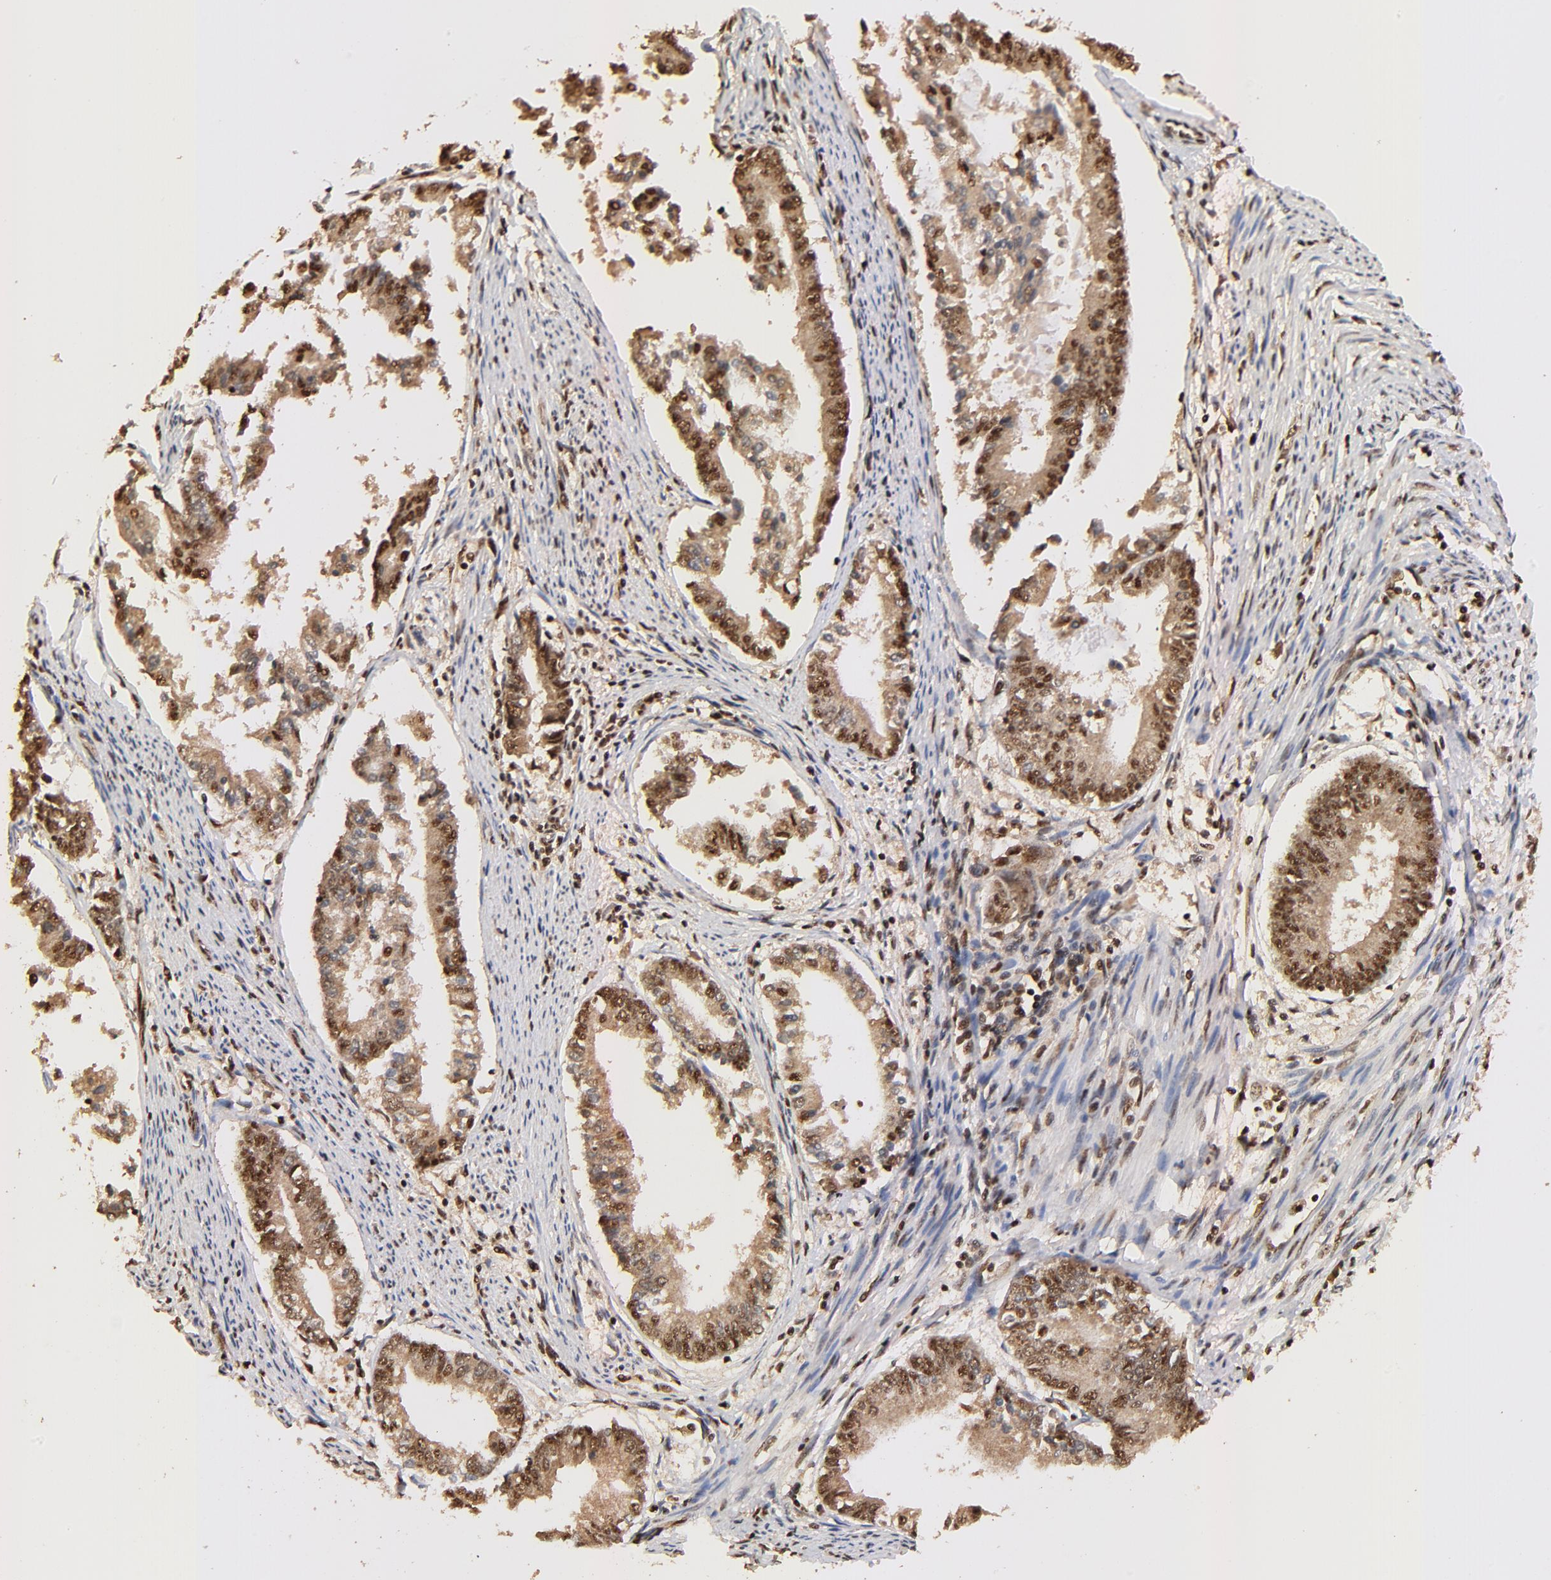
{"staining": {"intensity": "strong", "quantity": ">75%", "location": "cytoplasmic/membranous,nuclear"}, "tissue": "endometrial cancer", "cell_type": "Tumor cells", "image_type": "cancer", "snomed": [{"axis": "morphology", "description": "Adenocarcinoma, NOS"}, {"axis": "topography", "description": "Endometrium"}], "caption": "Endometrial cancer (adenocarcinoma) stained with DAB (3,3'-diaminobenzidine) IHC demonstrates high levels of strong cytoplasmic/membranous and nuclear staining in approximately >75% of tumor cells. The staining was performed using DAB to visualize the protein expression in brown, while the nuclei were stained in blue with hematoxylin (Magnification: 20x).", "gene": "MED12", "patient": {"sex": "female", "age": 63}}